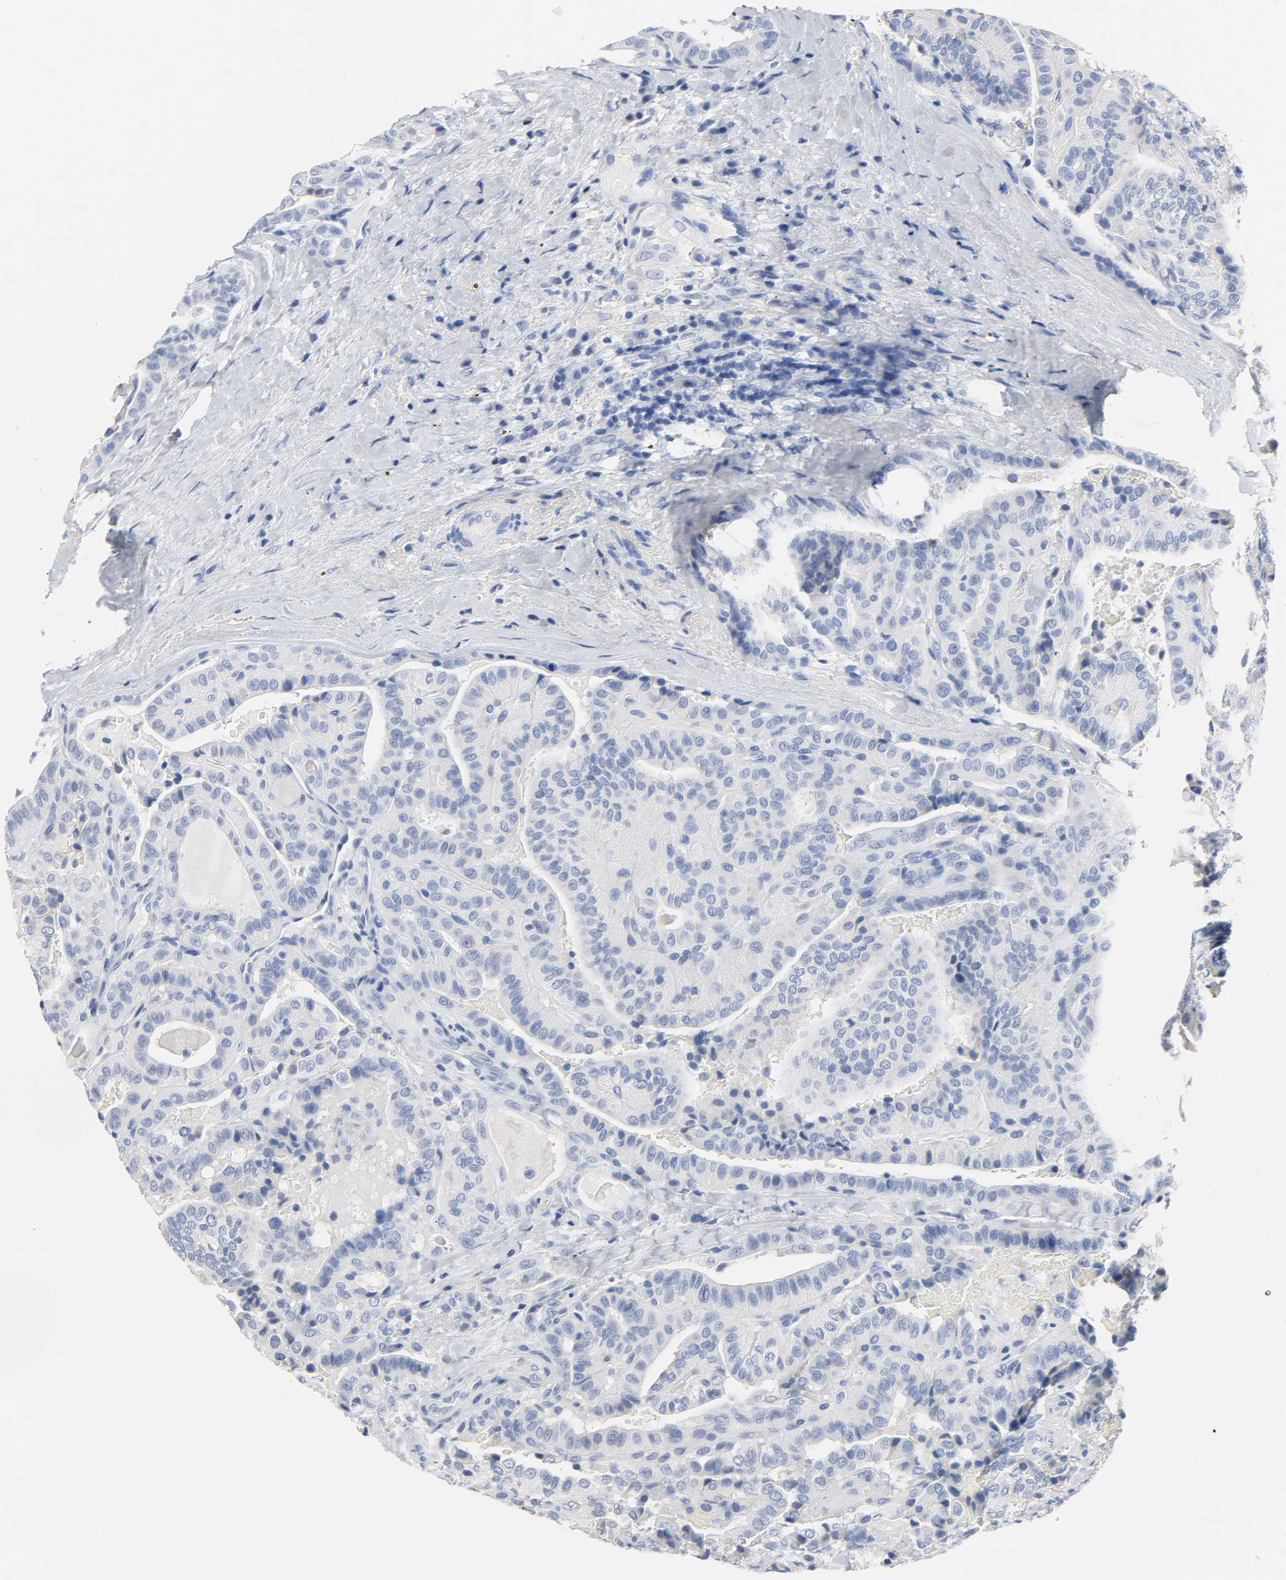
{"staining": {"intensity": "negative", "quantity": "none", "location": "none"}, "tissue": "thyroid cancer", "cell_type": "Tumor cells", "image_type": "cancer", "snomed": [{"axis": "morphology", "description": "Papillary adenocarcinoma, NOS"}, {"axis": "topography", "description": "Thyroid gland"}], "caption": "Protein analysis of papillary adenocarcinoma (thyroid) demonstrates no significant positivity in tumor cells.", "gene": "ACP3", "patient": {"sex": "male", "age": 77}}